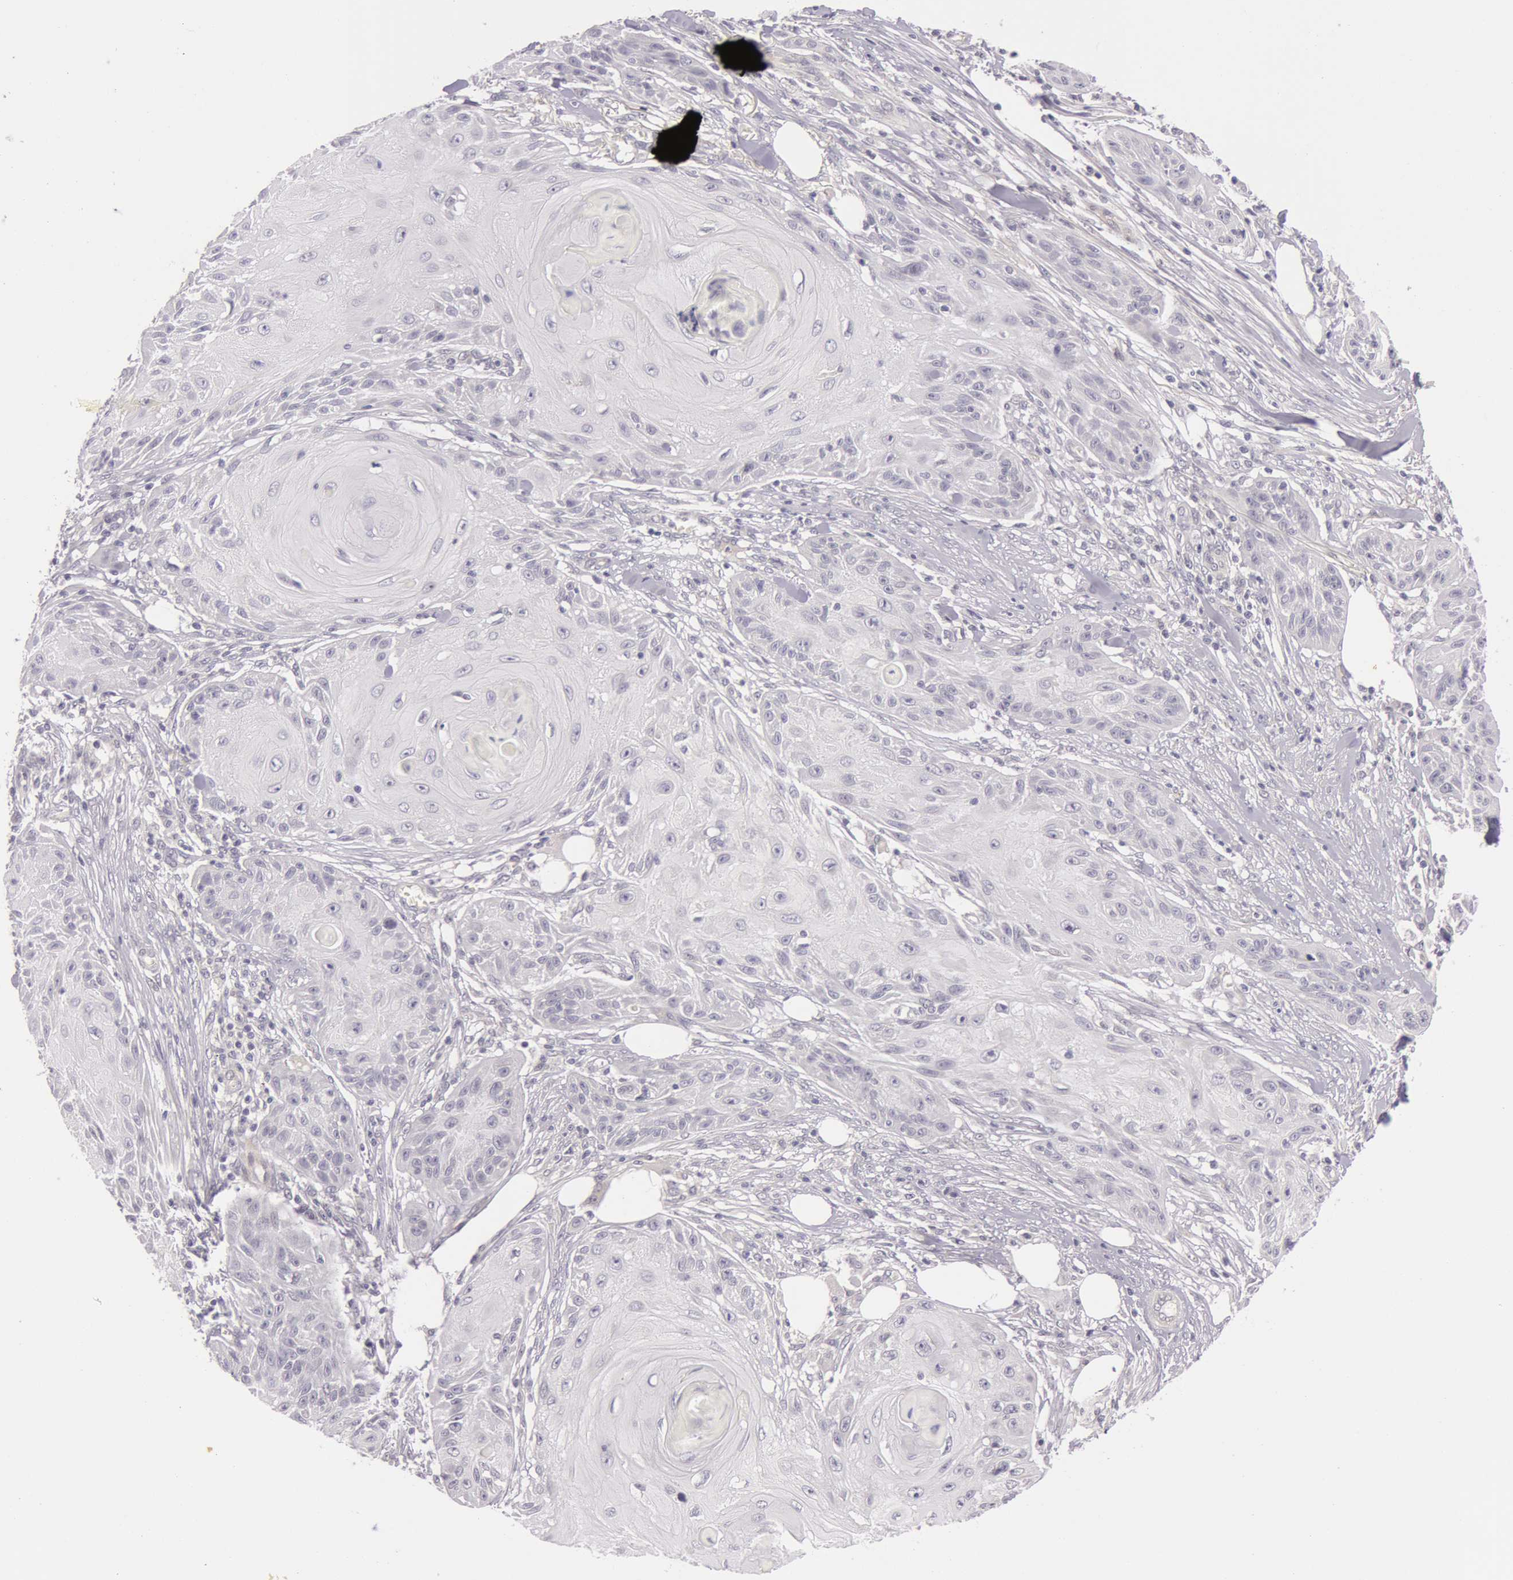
{"staining": {"intensity": "negative", "quantity": "none", "location": "none"}, "tissue": "skin cancer", "cell_type": "Tumor cells", "image_type": "cancer", "snomed": [{"axis": "morphology", "description": "Squamous cell carcinoma, NOS"}, {"axis": "topography", "description": "Skin"}], "caption": "The IHC histopathology image has no significant positivity in tumor cells of skin cancer tissue.", "gene": "RBMY1F", "patient": {"sex": "female", "age": 88}}